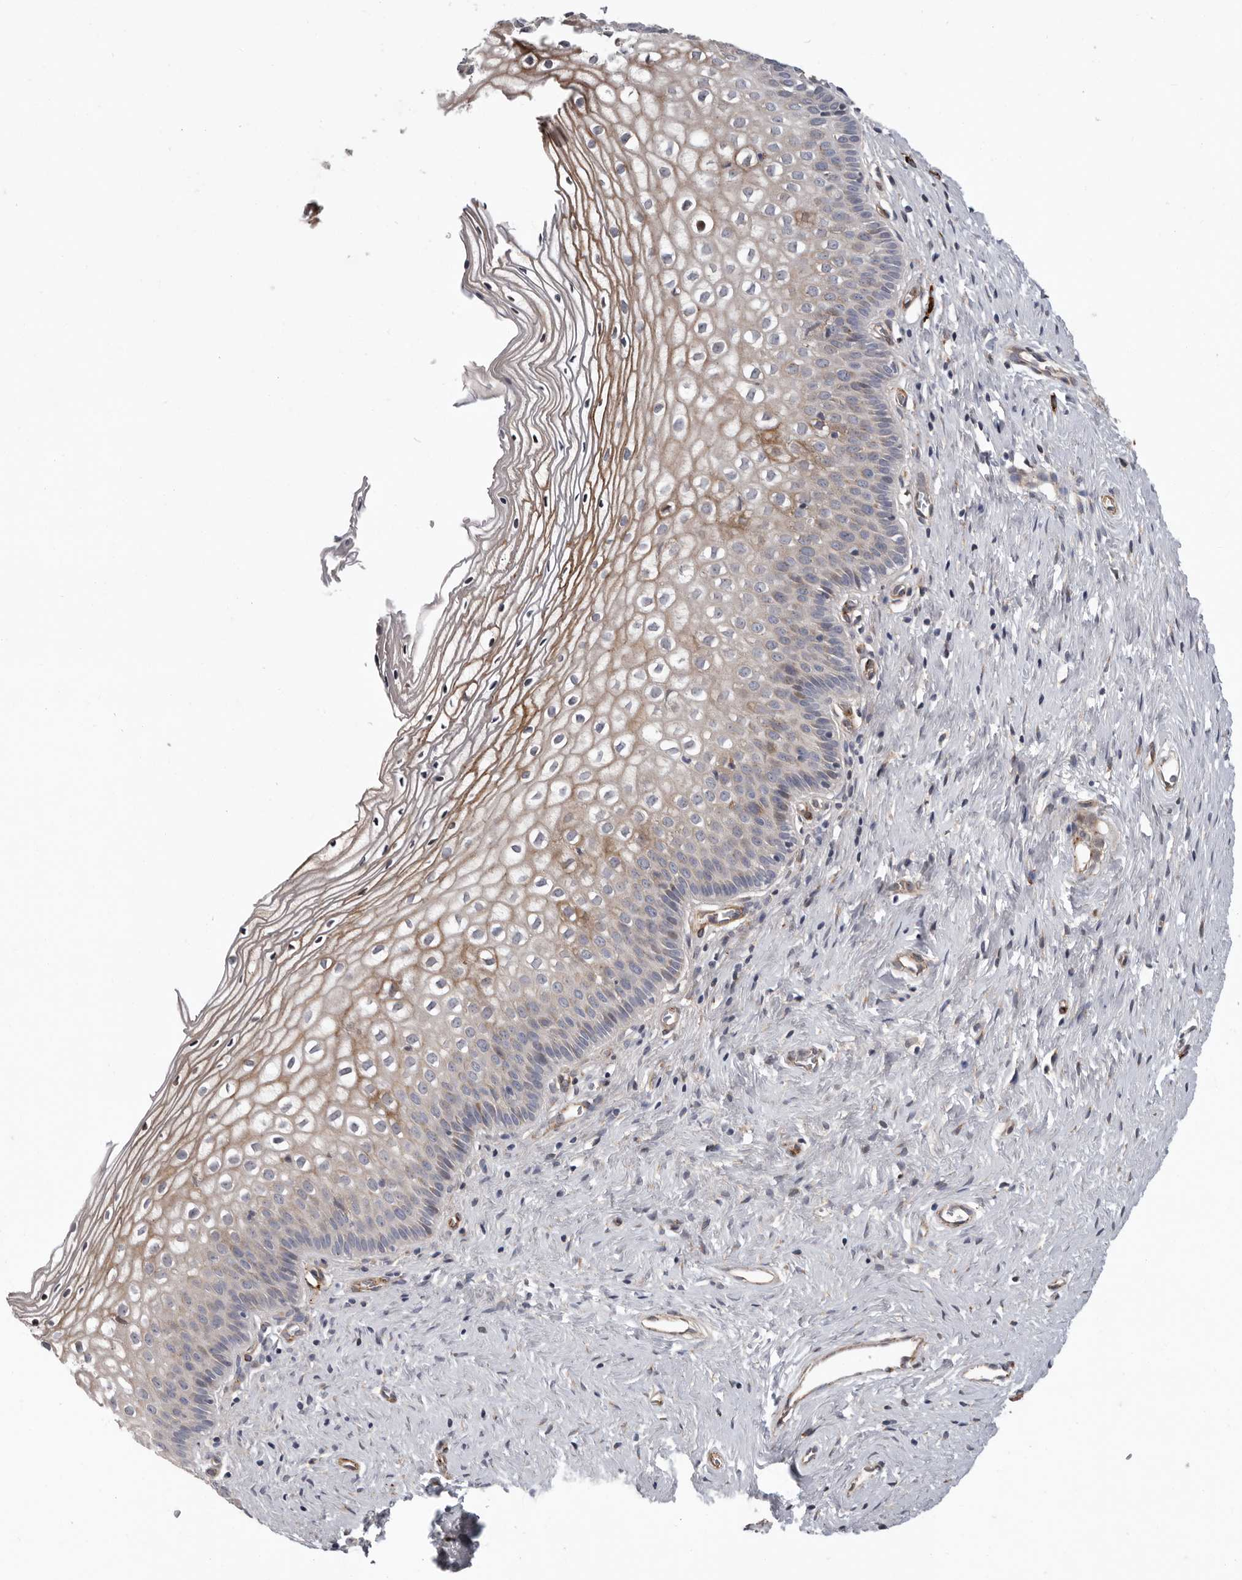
{"staining": {"intensity": "moderate", "quantity": ">75%", "location": "cytoplasmic/membranous"}, "tissue": "cervix", "cell_type": "Squamous epithelial cells", "image_type": "normal", "snomed": [{"axis": "morphology", "description": "Normal tissue, NOS"}, {"axis": "topography", "description": "Cervix"}], "caption": "Protein staining shows moderate cytoplasmic/membranous expression in about >75% of squamous epithelial cells in unremarkable cervix. (brown staining indicates protein expression, while blue staining denotes nuclei).", "gene": "ATXN3L", "patient": {"sex": "female", "age": 27}}